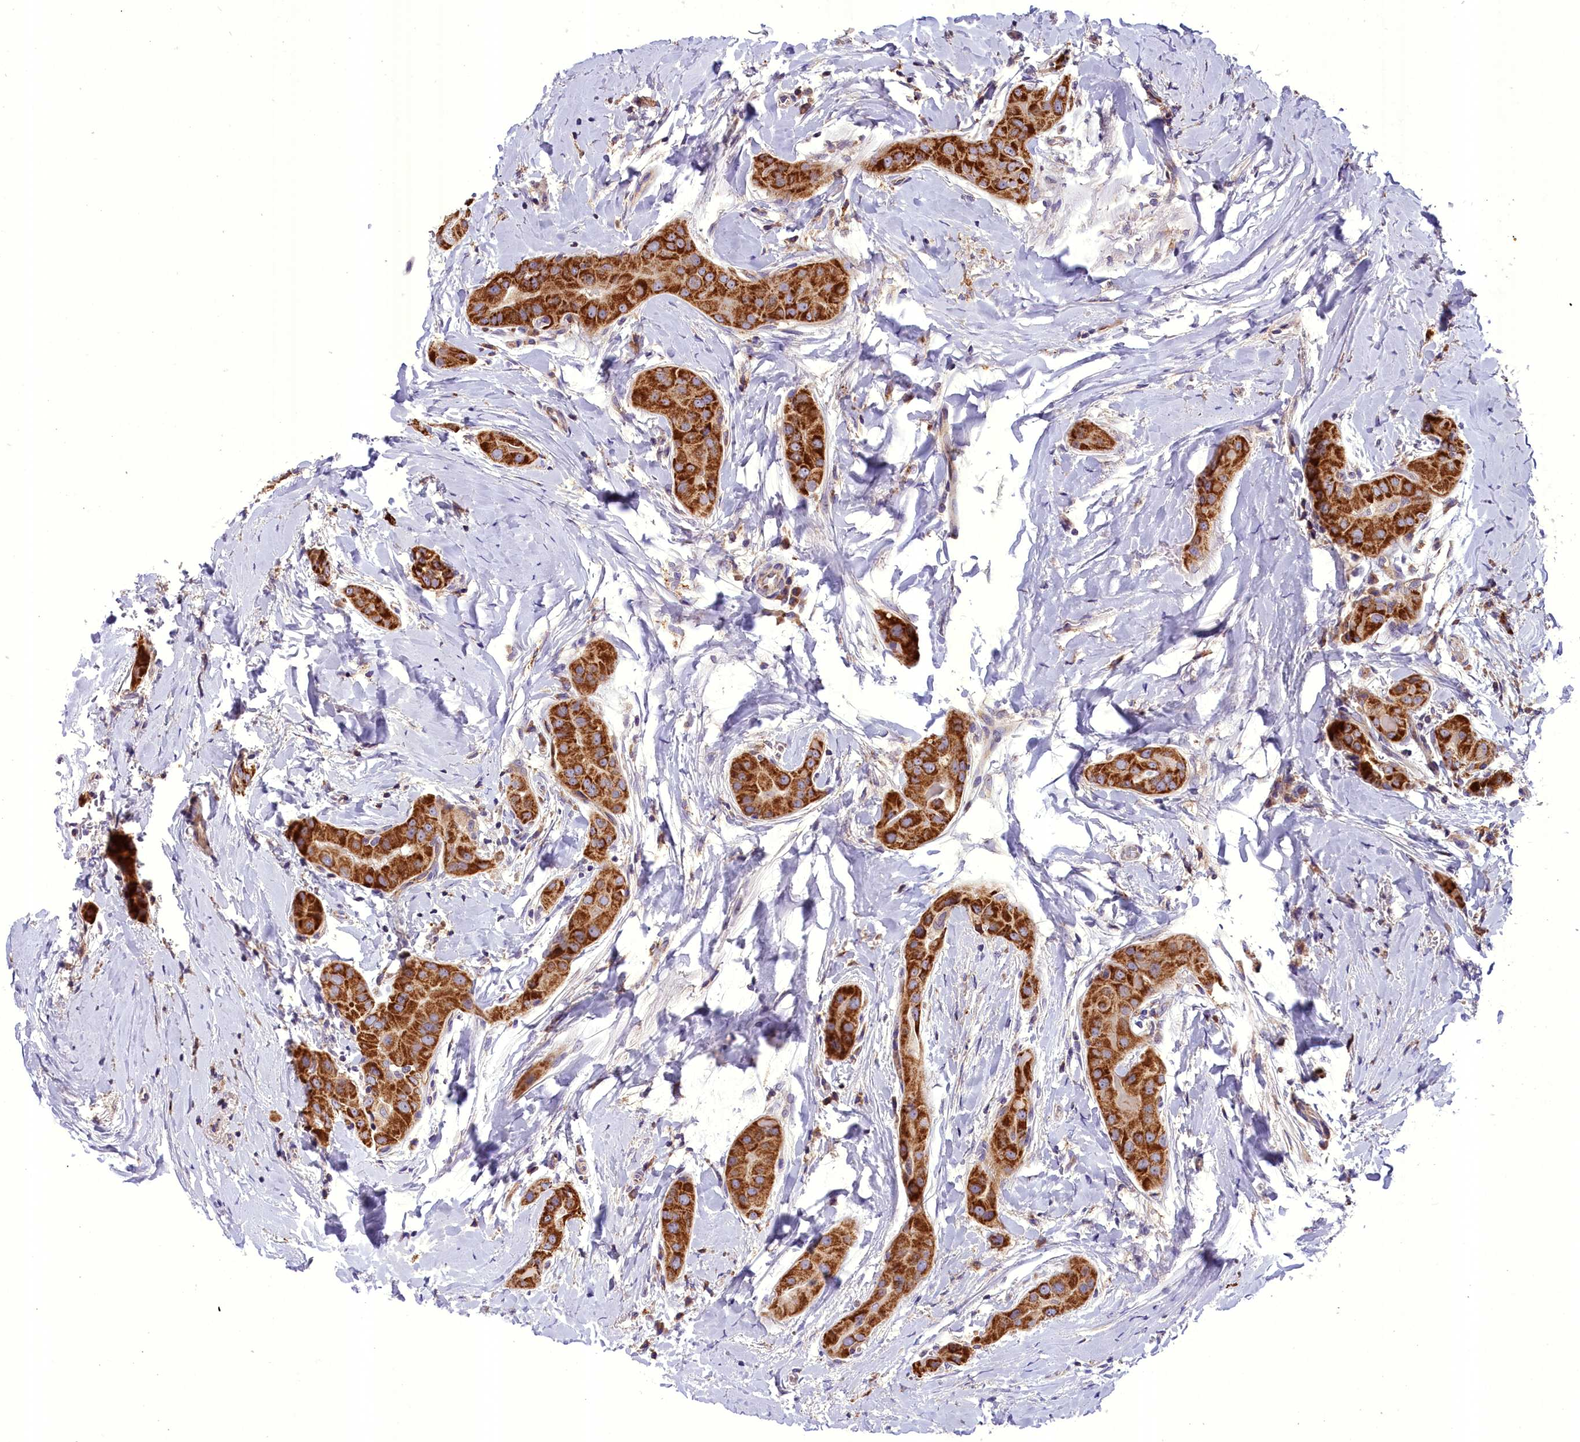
{"staining": {"intensity": "strong", "quantity": ">75%", "location": "cytoplasmic/membranous"}, "tissue": "thyroid cancer", "cell_type": "Tumor cells", "image_type": "cancer", "snomed": [{"axis": "morphology", "description": "Papillary adenocarcinoma, NOS"}, {"axis": "topography", "description": "Thyroid gland"}], "caption": "Protein expression analysis of human thyroid cancer reveals strong cytoplasmic/membranous positivity in about >75% of tumor cells. The staining was performed using DAB (3,3'-diaminobenzidine) to visualize the protein expression in brown, while the nuclei were stained in blue with hematoxylin (Magnification: 20x).", "gene": "DNAJB9", "patient": {"sex": "male", "age": 33}}